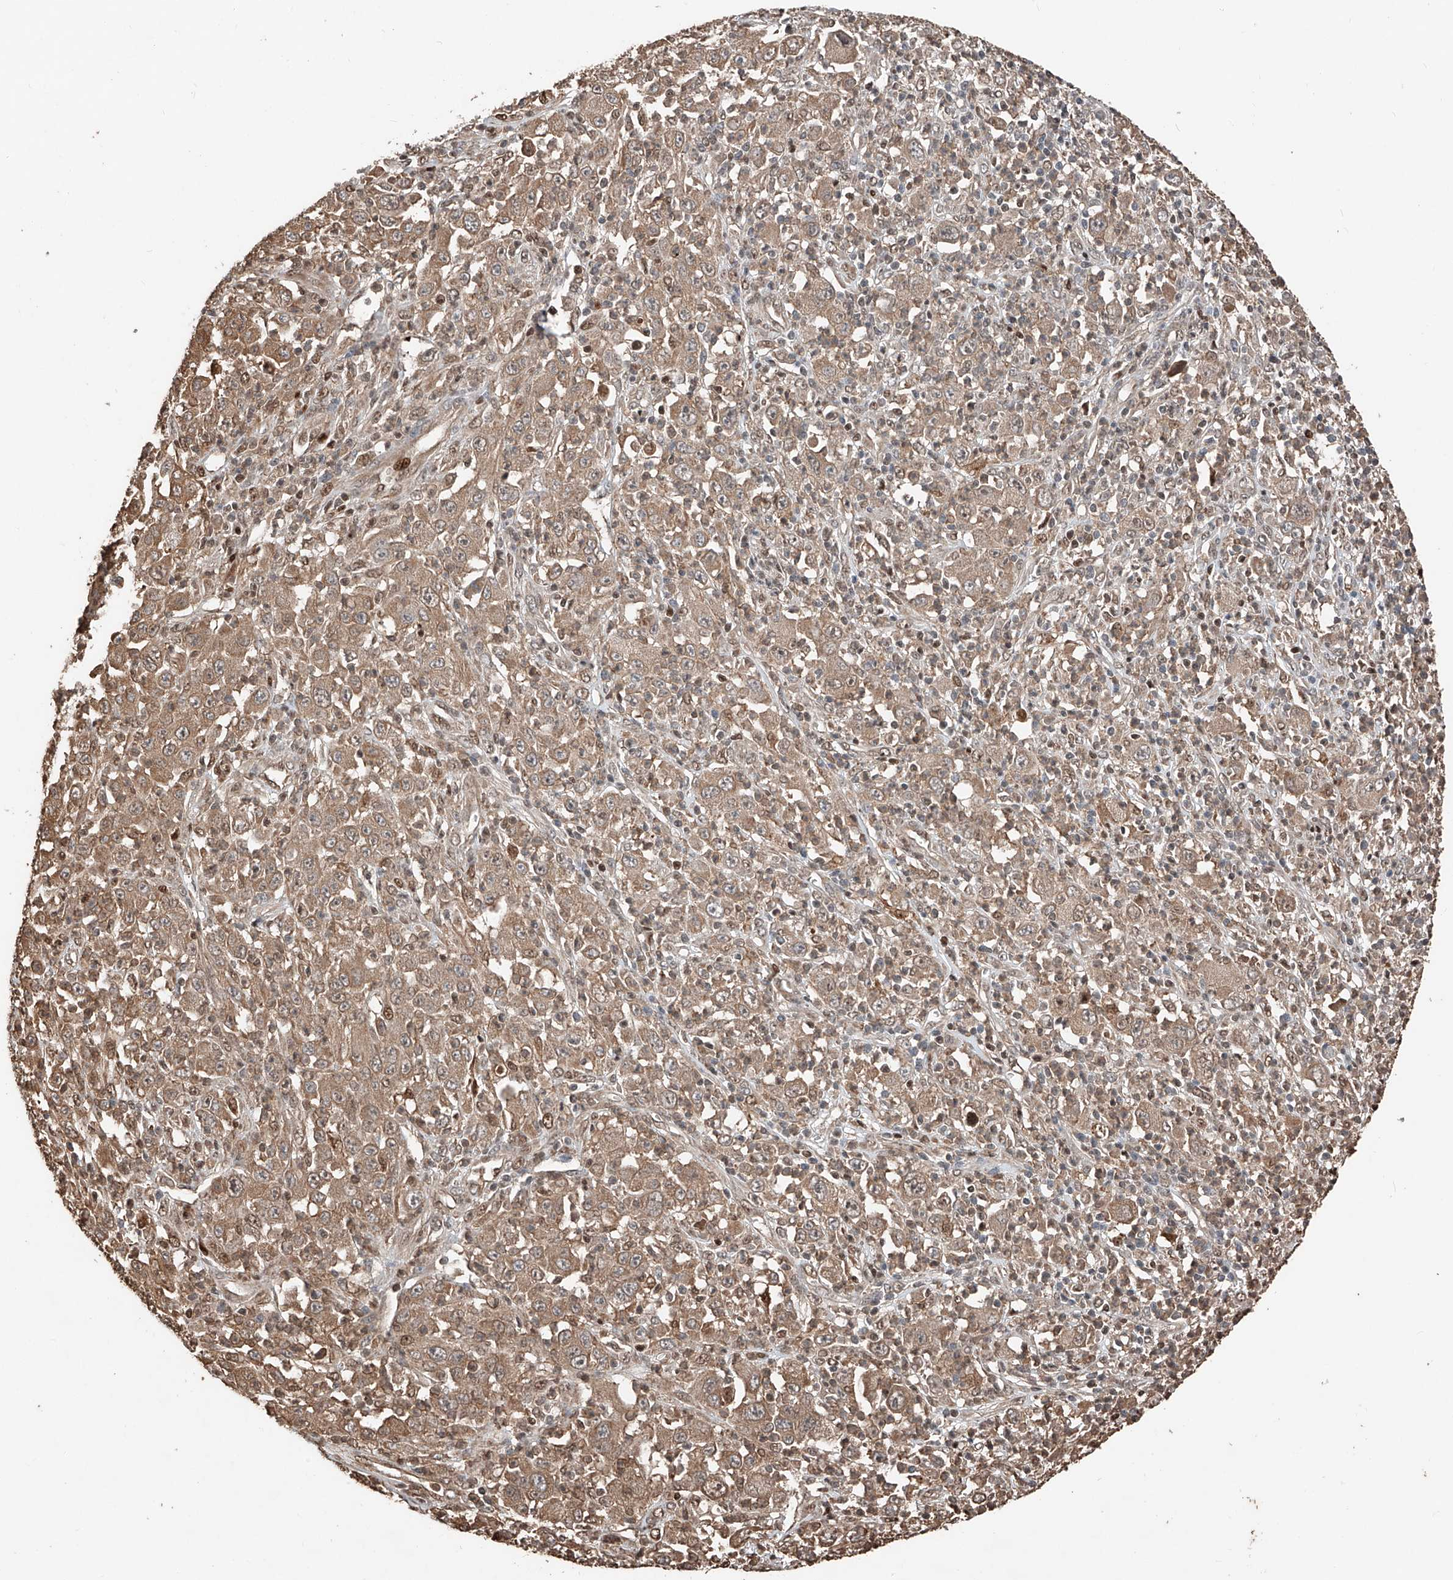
{"staining": {"intensity": "moderate", "quantity": ">75%", "location": "cytoplasmic/membranous"}, "tissue": "melanoma", "cell_type": "Tumor cells", "image_type": "cancer", "snomed": [{"axis": "morphology", "description": "Malignant melanoma, Metastatic site"}, {"axis": "topography", "description": "Skin"}], "caption": "The image exhibits immunohistochemical staining of melanoma. There is moderate cytoplasmic/membranous positivity is seen in about >75% of tumor cells.", "gene": "RMND1", "patient": {"sex": "female", "age": 56}}